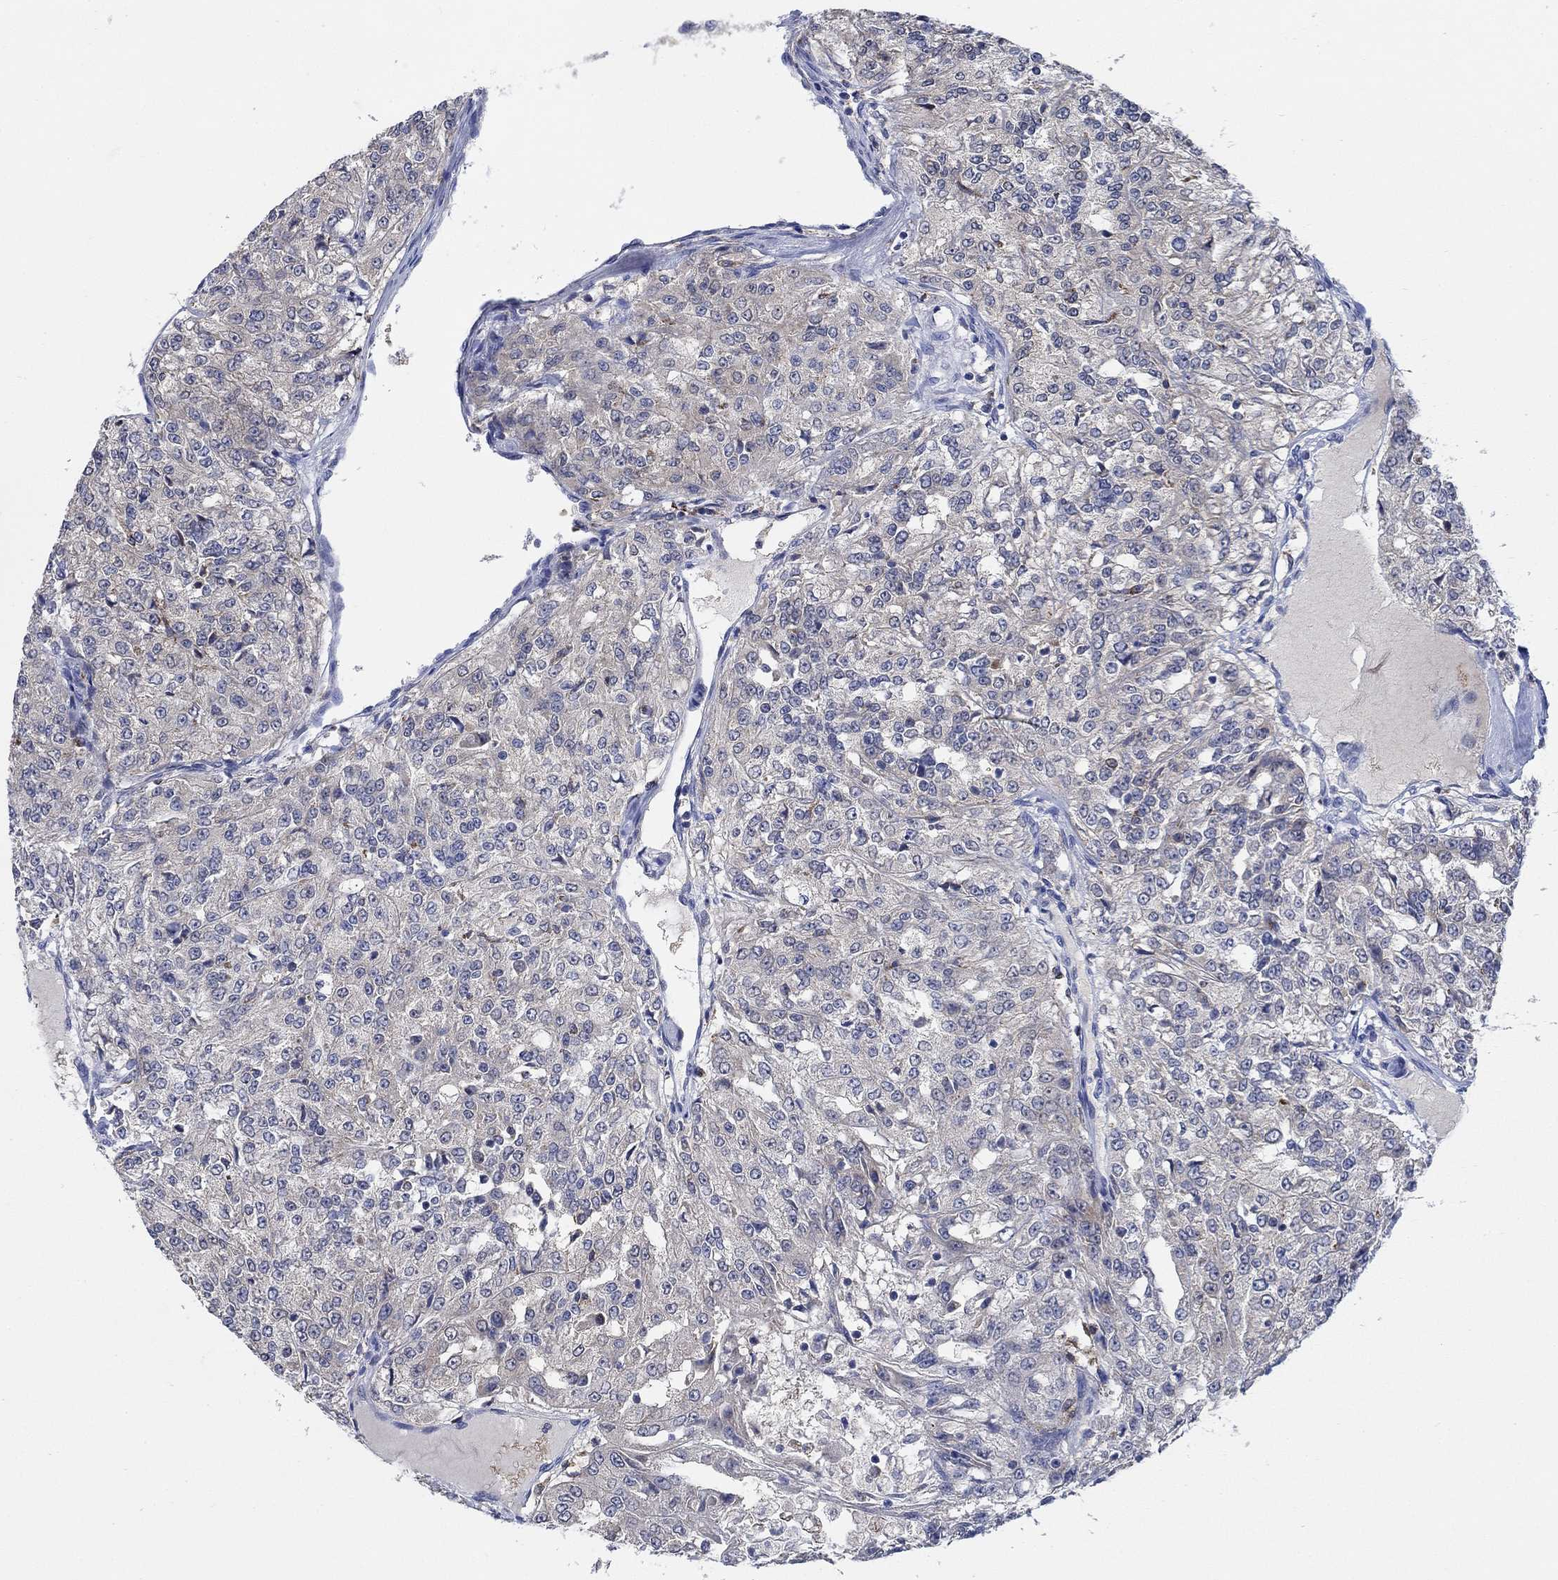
{"staining": {"intensity": "negative", "quantity": "none", "location": "none"}, "tissue": "renal cancer", "cell_type": "Tumor cells", "image_type": "cancer", "snomed": [{"axis": "morphology", "description": "Adenocarcinoma, NOS"}, {"axis": "topography", "description": "Kidney"}], "caption": "The image displays no staining of tumor cells in renal cancer.", "gene": "MPP1", "patient": {"sex": "female", "age": 63}}